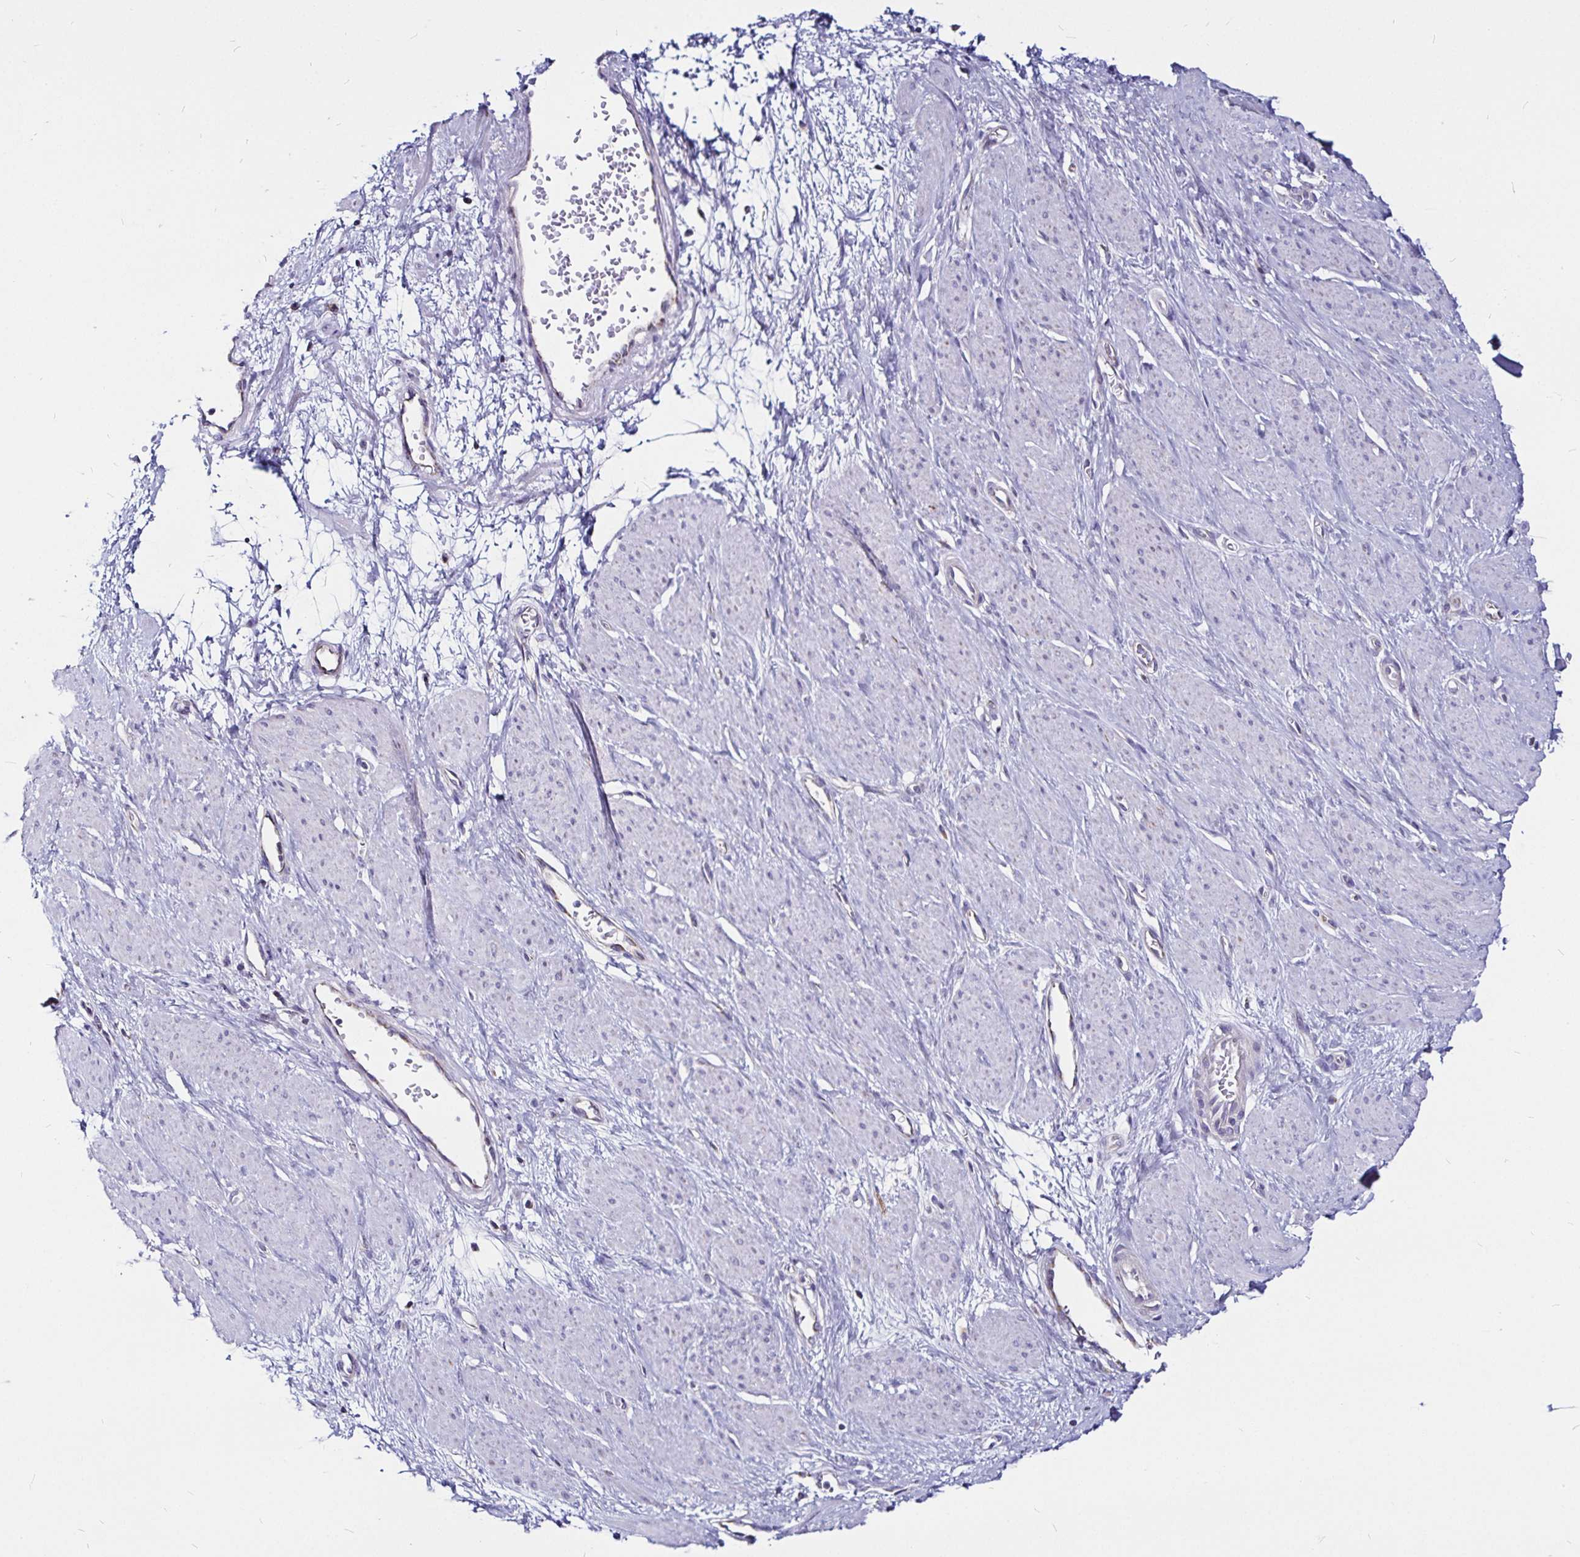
{"staining": {"intensity": "negative", "quantity": "none", "location": "none"}, "tissue": "smooth muscle", "cell_type": "Smooth muscle cells", "image_type": "normal", "snomed": [{"axis": "morphology", "description": "Normal tissue, NOS"}, {"axis": "topography", "description": "Smooth muscle"}, {"axis": "topography", "description": "Uterus"}], "caption": "An IHC photomicrograph of benign smooth muscle is shown. There is no staining in smooth muscle cells of smooth muscle.", "gene": "PGAM2", "patient": {"sex": "female", "age": 39}}